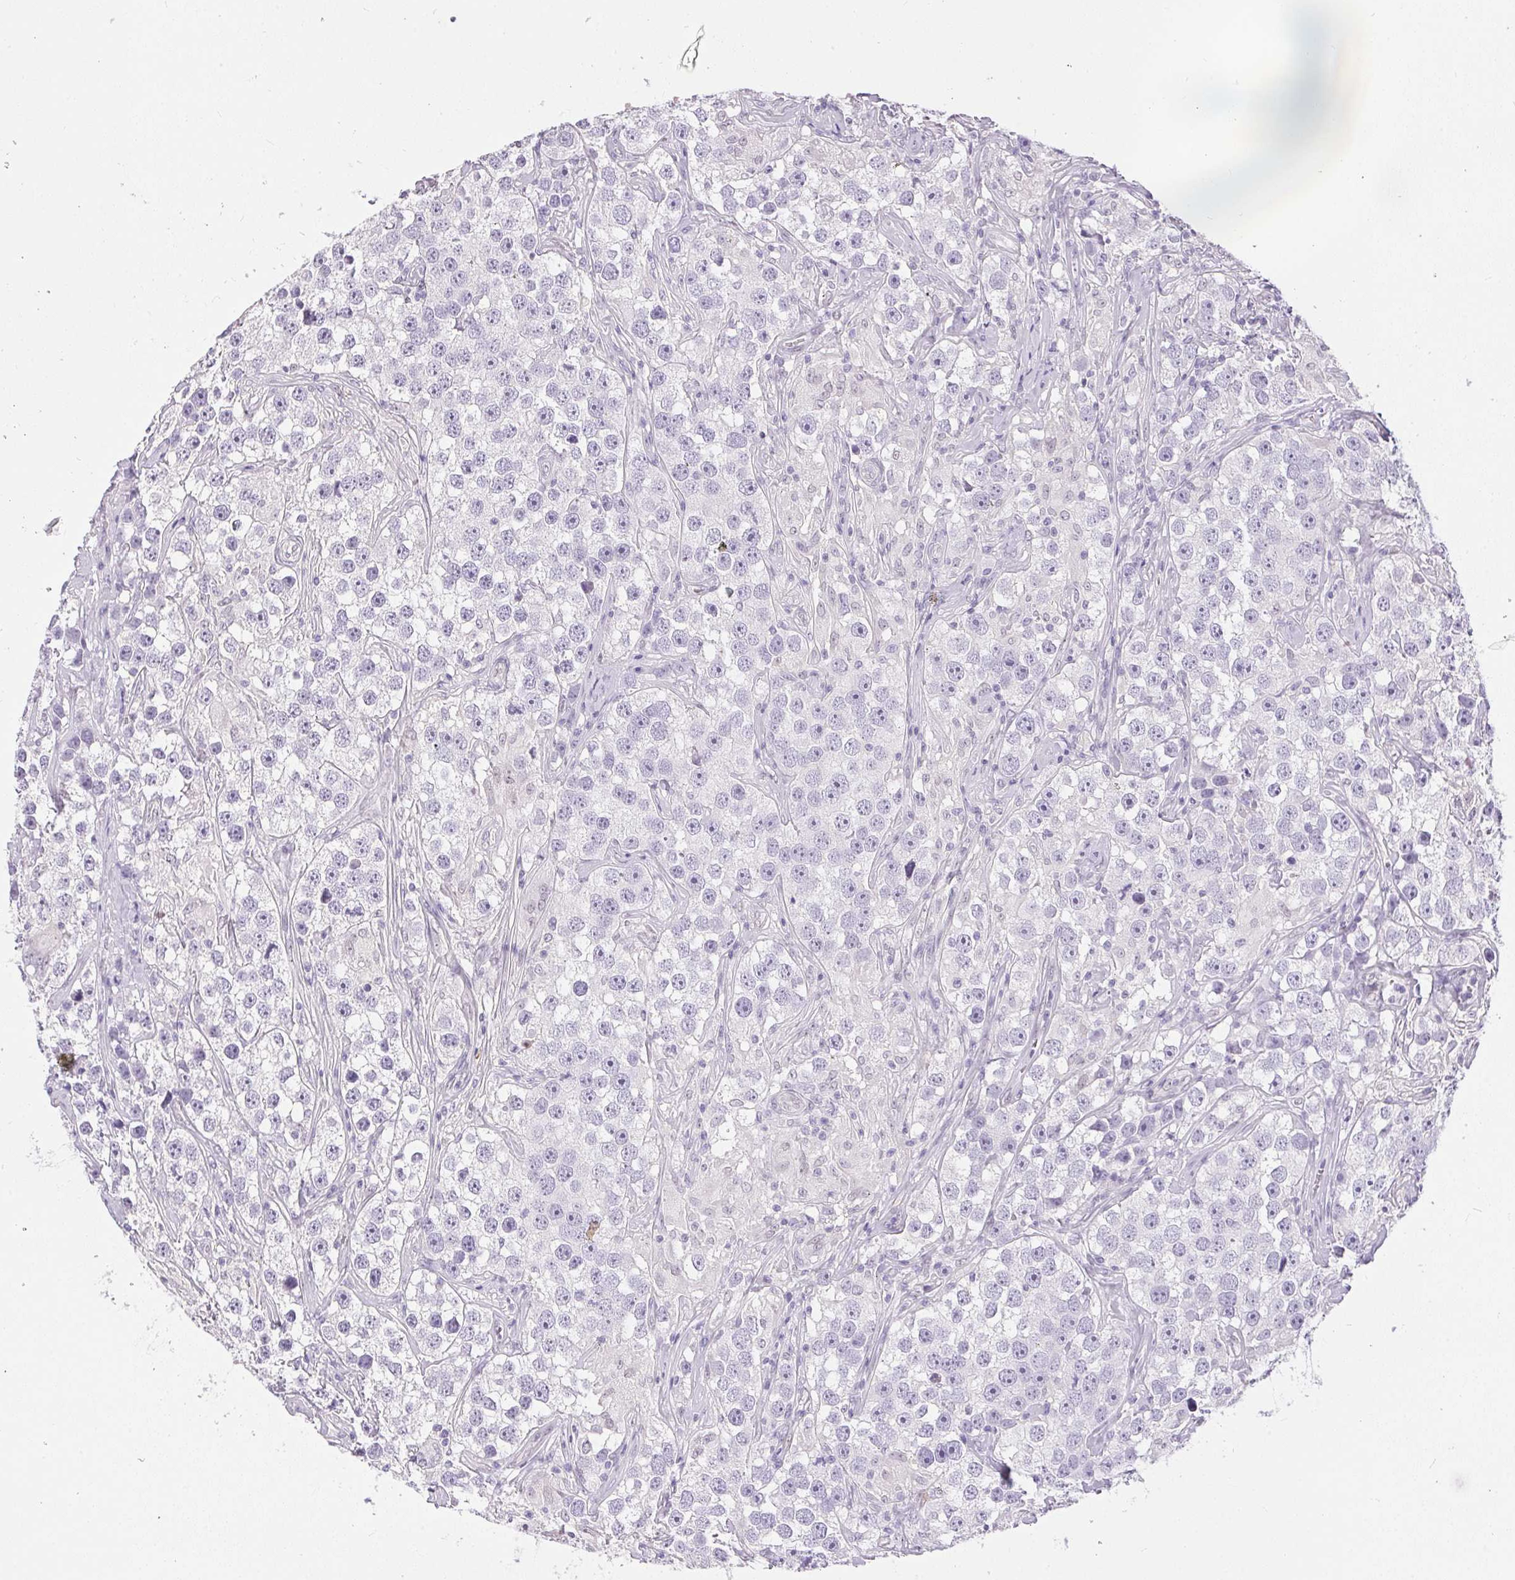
{"staining": {"intensity": "negative", "quantity": "none", "location": "none"}, "tissue": "testis cancer", "cell_type": "Tumor cells", "image_type": "cancer", "snomed": [{"axis": "morphology", "description": "Seminoma, NOS"}, {"axis": "topography", "description": "Testis"}], "caption": "This is an immunohistochemistry (IHC) micrograph of testis seminoma. There is no expression in tumor cells.", "gene": "GBP6", "patient": {"sex": "male", "age": 49}}